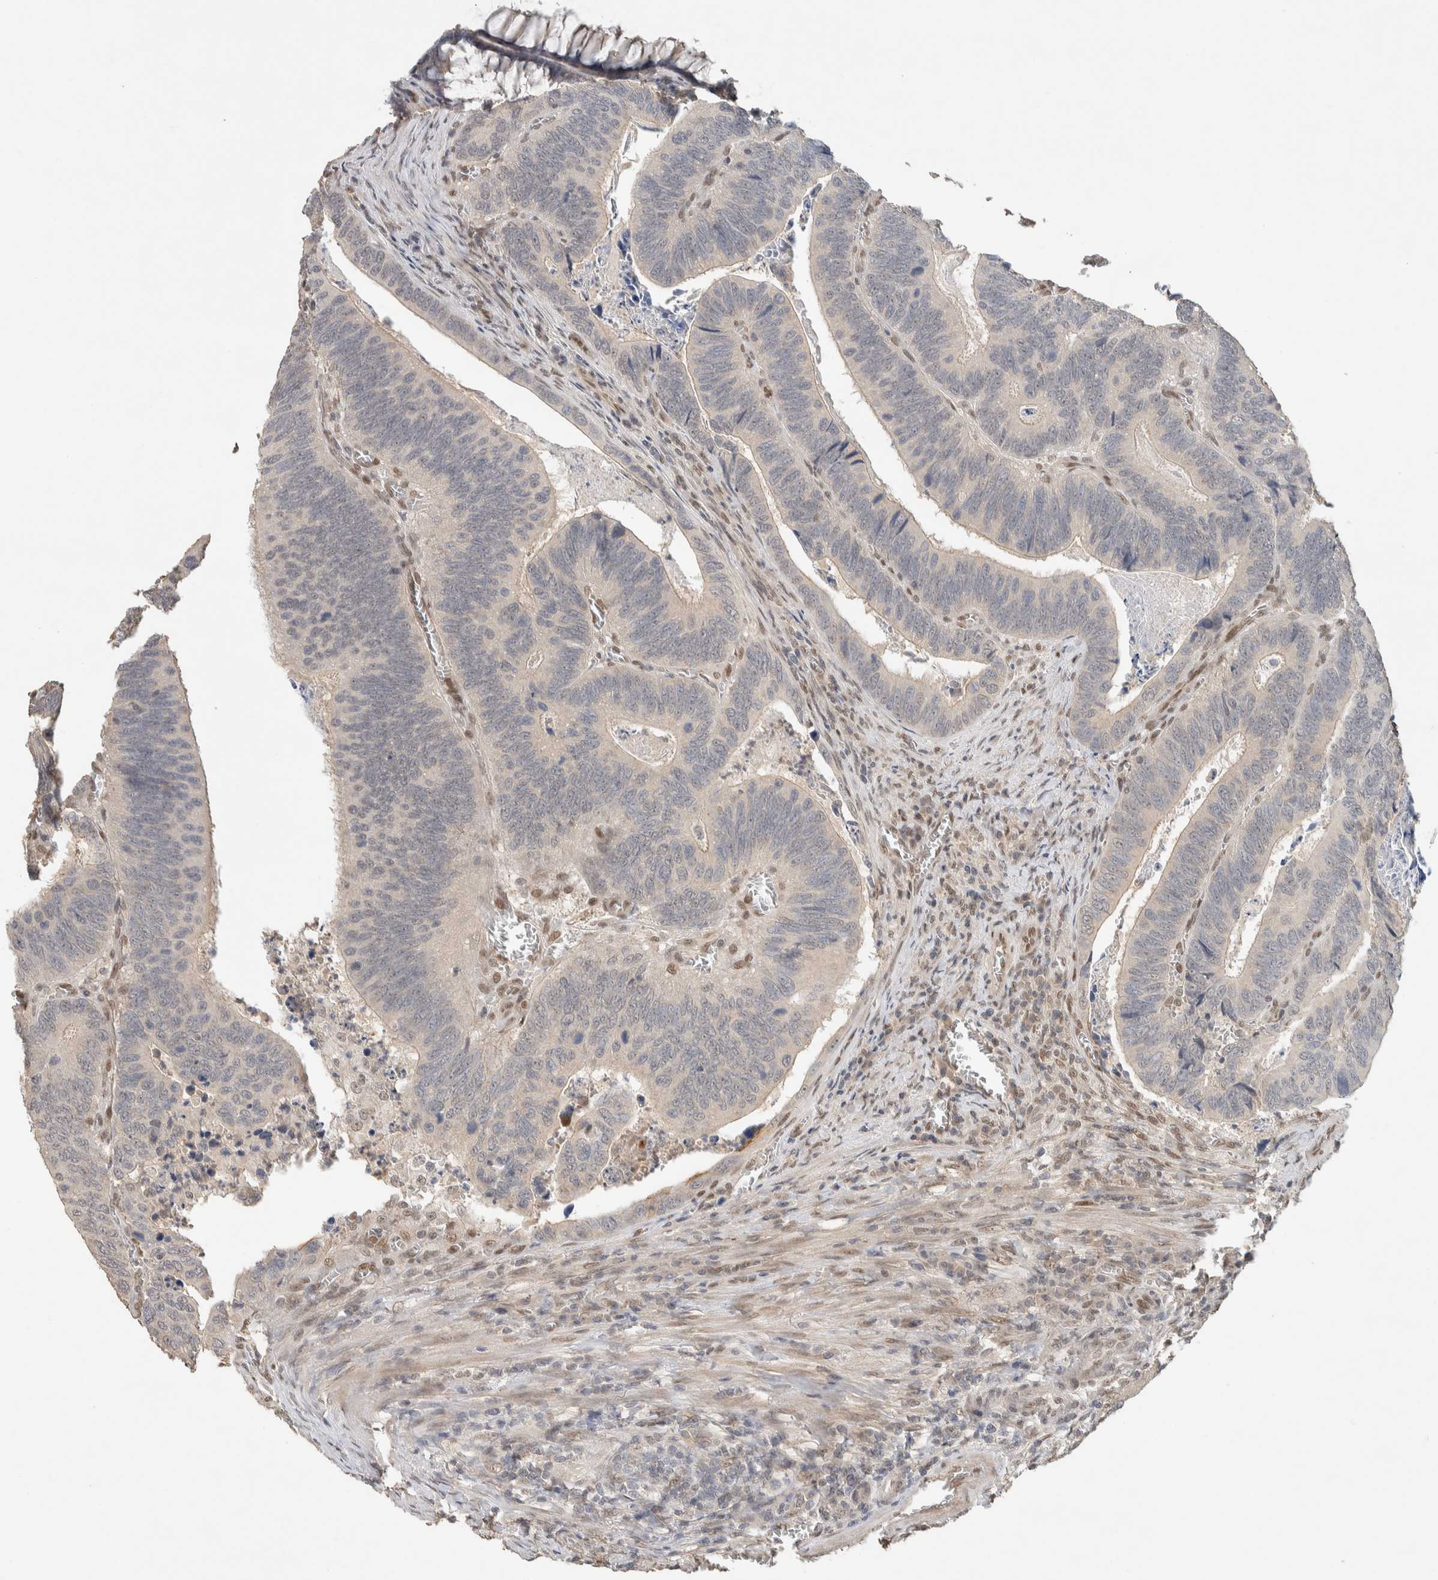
{"staining": {"intensity": "negative", "quantity": "none", "location": "none"}, "tissue": "colorectal cancer", "cell_type": "Tumor cells", "image_type": "cancer", "snomed": [{"axis": "morphology", "description": "Inflammation, NOS"}, {"axis": "morphology", "description": "Adenocarcinoma, NOS"}, {"axis": "topography", "description": "Colon"}], "caption": "This micrograph is of colorectal adenocarcinoma stained with IHC to label a protein in brown with the nuclei are counter-stained blue. There is no expression in tumor cells.", "gene": "CYSRT1", "patient": {"sex": "male", "age": 72}}